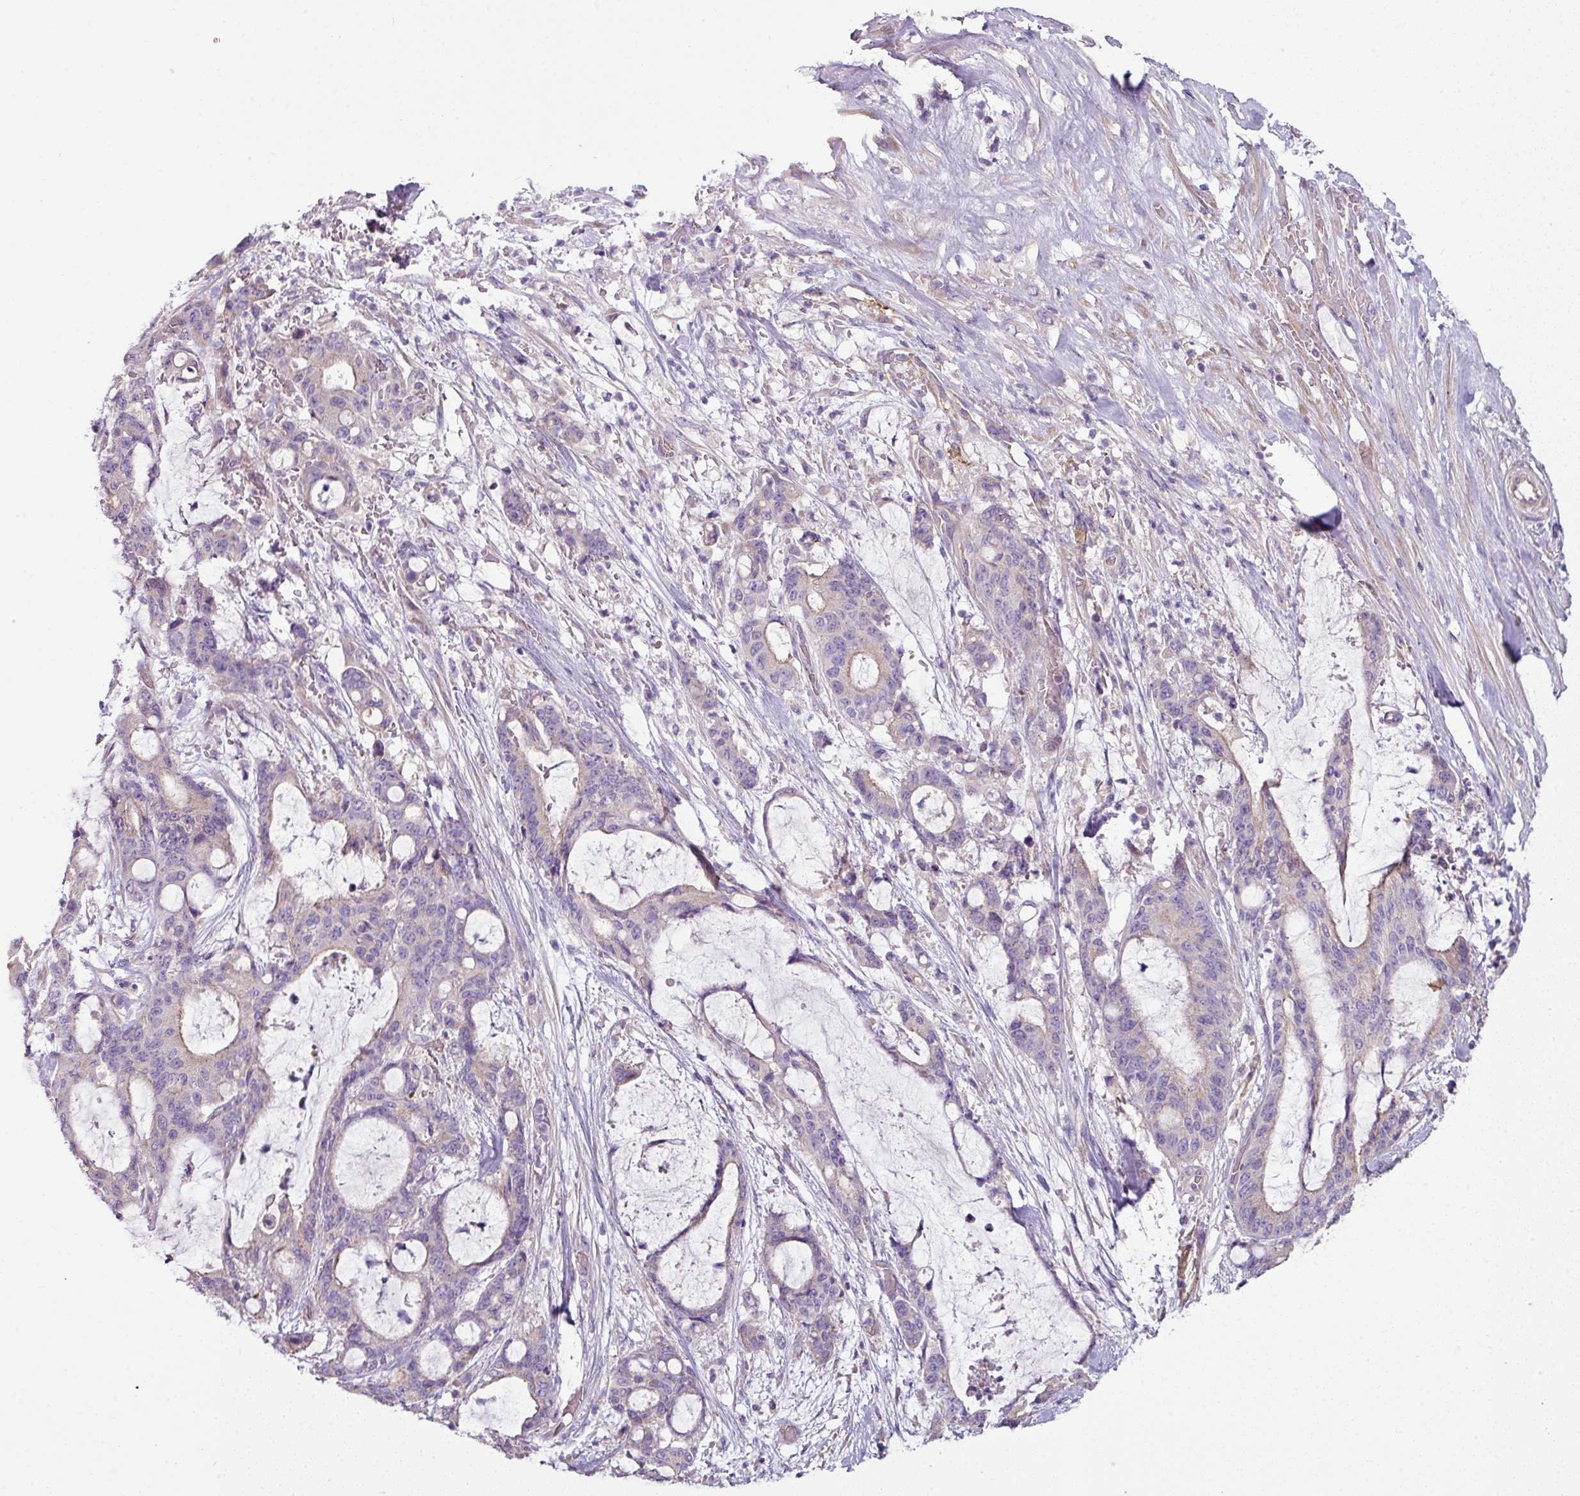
{"staining": {"intensity": "negative", "quantity": "none", "location": "none"}, "tissue": "liver cancer", "cell_type": "Tumor cells", "image_type": "cancer", "snomed": [{"axis": "morphology", "description": "Normal tissue, NOS"}, {"axis": "morphology", "description": "Cholangiocarcinoma"}, {"axis": "topography", "description": "Liver"}, {"axis": "topography", "description": "Peripheral nerve tissue"}], "caption": "High magnification brightfield microscopy of liver cancer stained with DAB (3,3'-diaminobenzidine) (brown) and counterstained with hematoxylin (blue): tumor cells show no significant staining.", "gene": "LRRC9", "patient": {"sex": "female", "age": 73}}